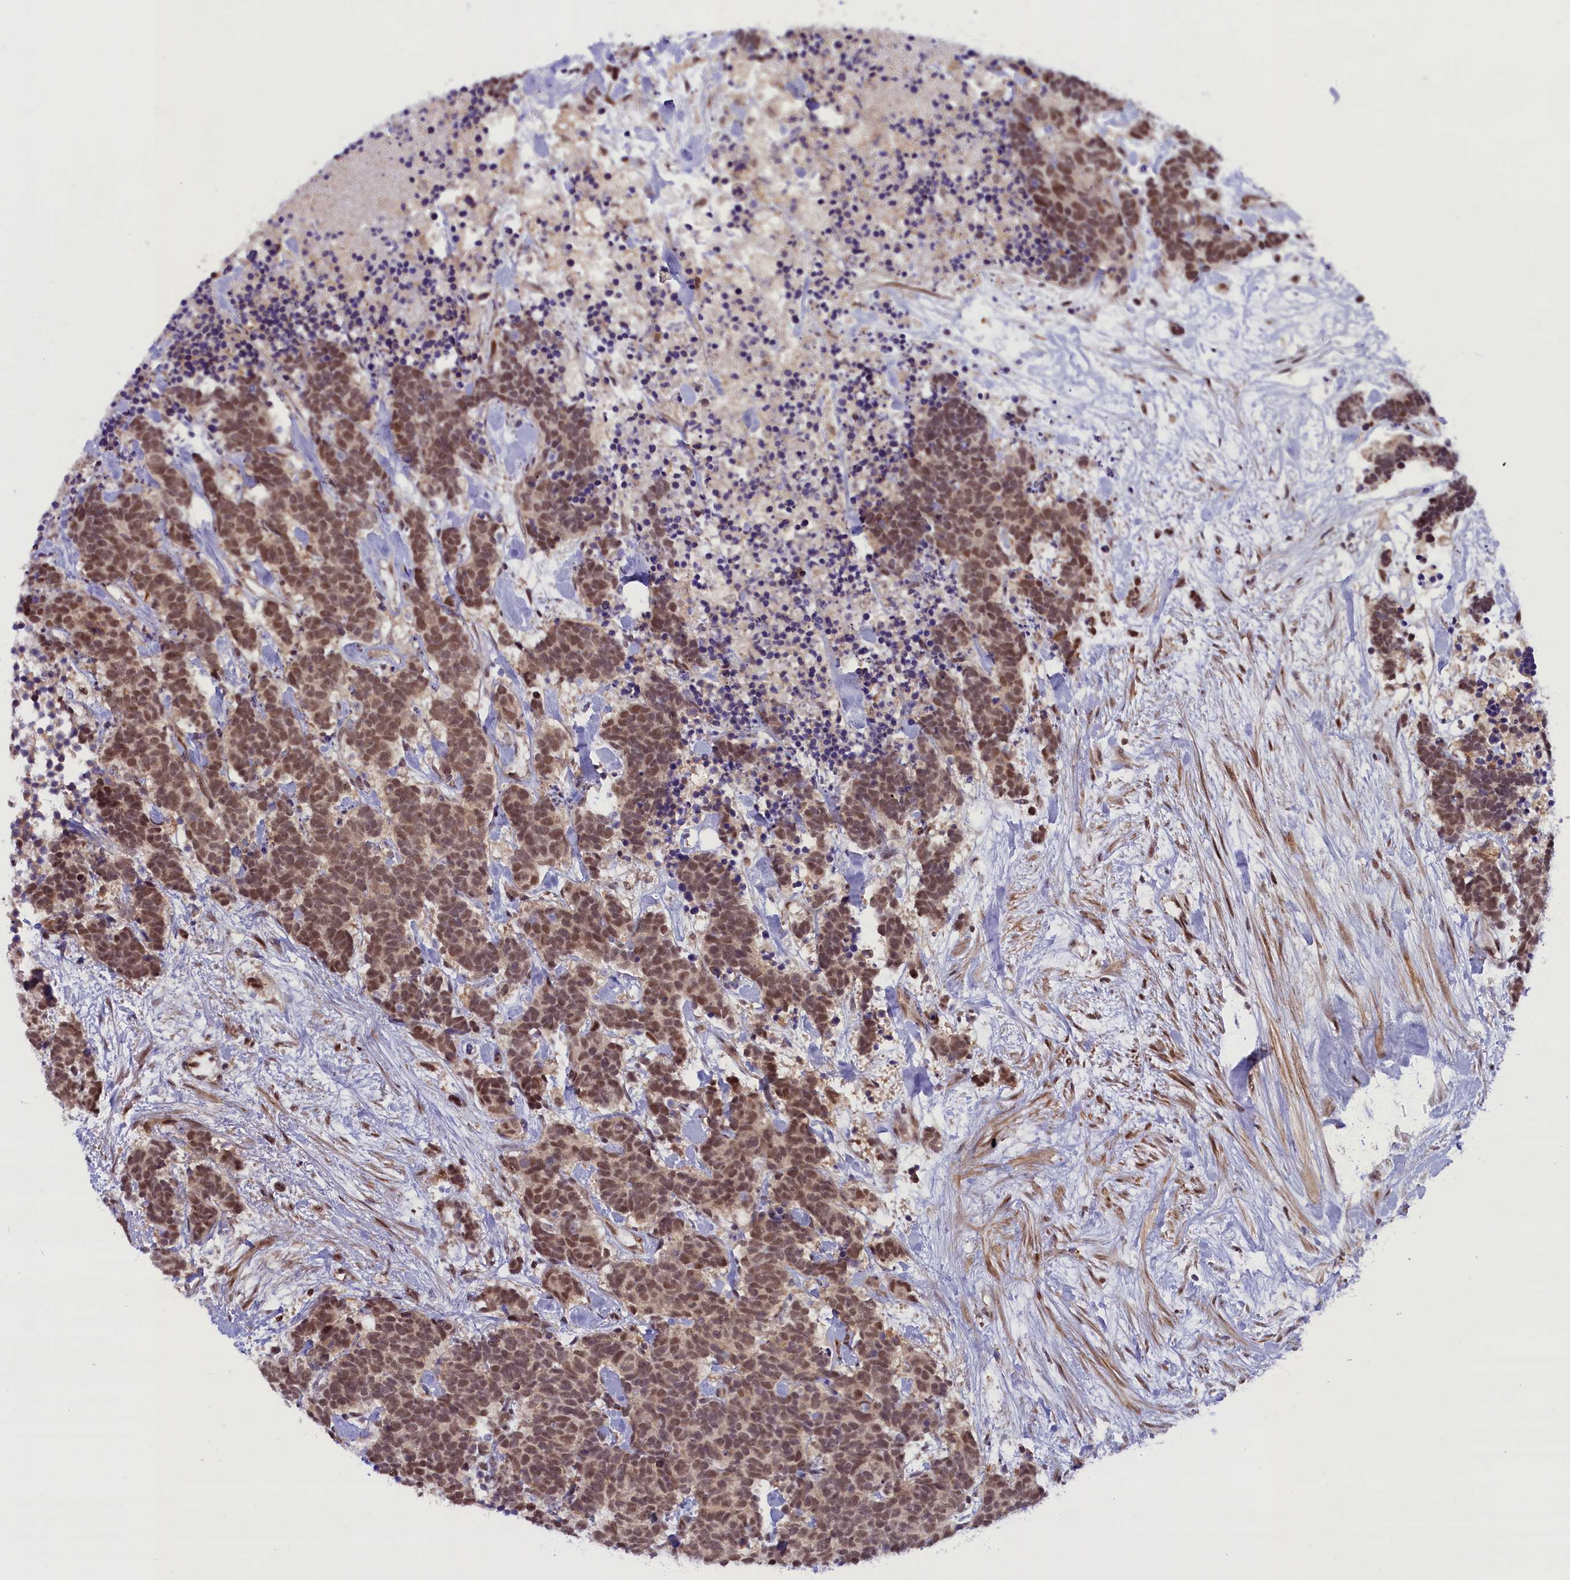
{"staining": {"intensity": "moderate", "quantity": ">75%", "location": "nuclear"}, "tissue": "carcinoid", "cell_type": "Tumor cells", "image_type": "cancer", "snomed": [{"axis": "morphology", "description": "Carcinoma, NOS"}, {"axis": "morphology", "description": "Carcinoid, malignant, NOS"}, {"axis": "topography", "description": "Prostate"}], "caption": "Carcinoid stained for a protein exhibits moderate nuclear positivity in tumor cells. (DAB IHC with brightfield microscopy, high magnification).", "gene": "FCHO1", "patient": {"sex": "male", "age": 57}}